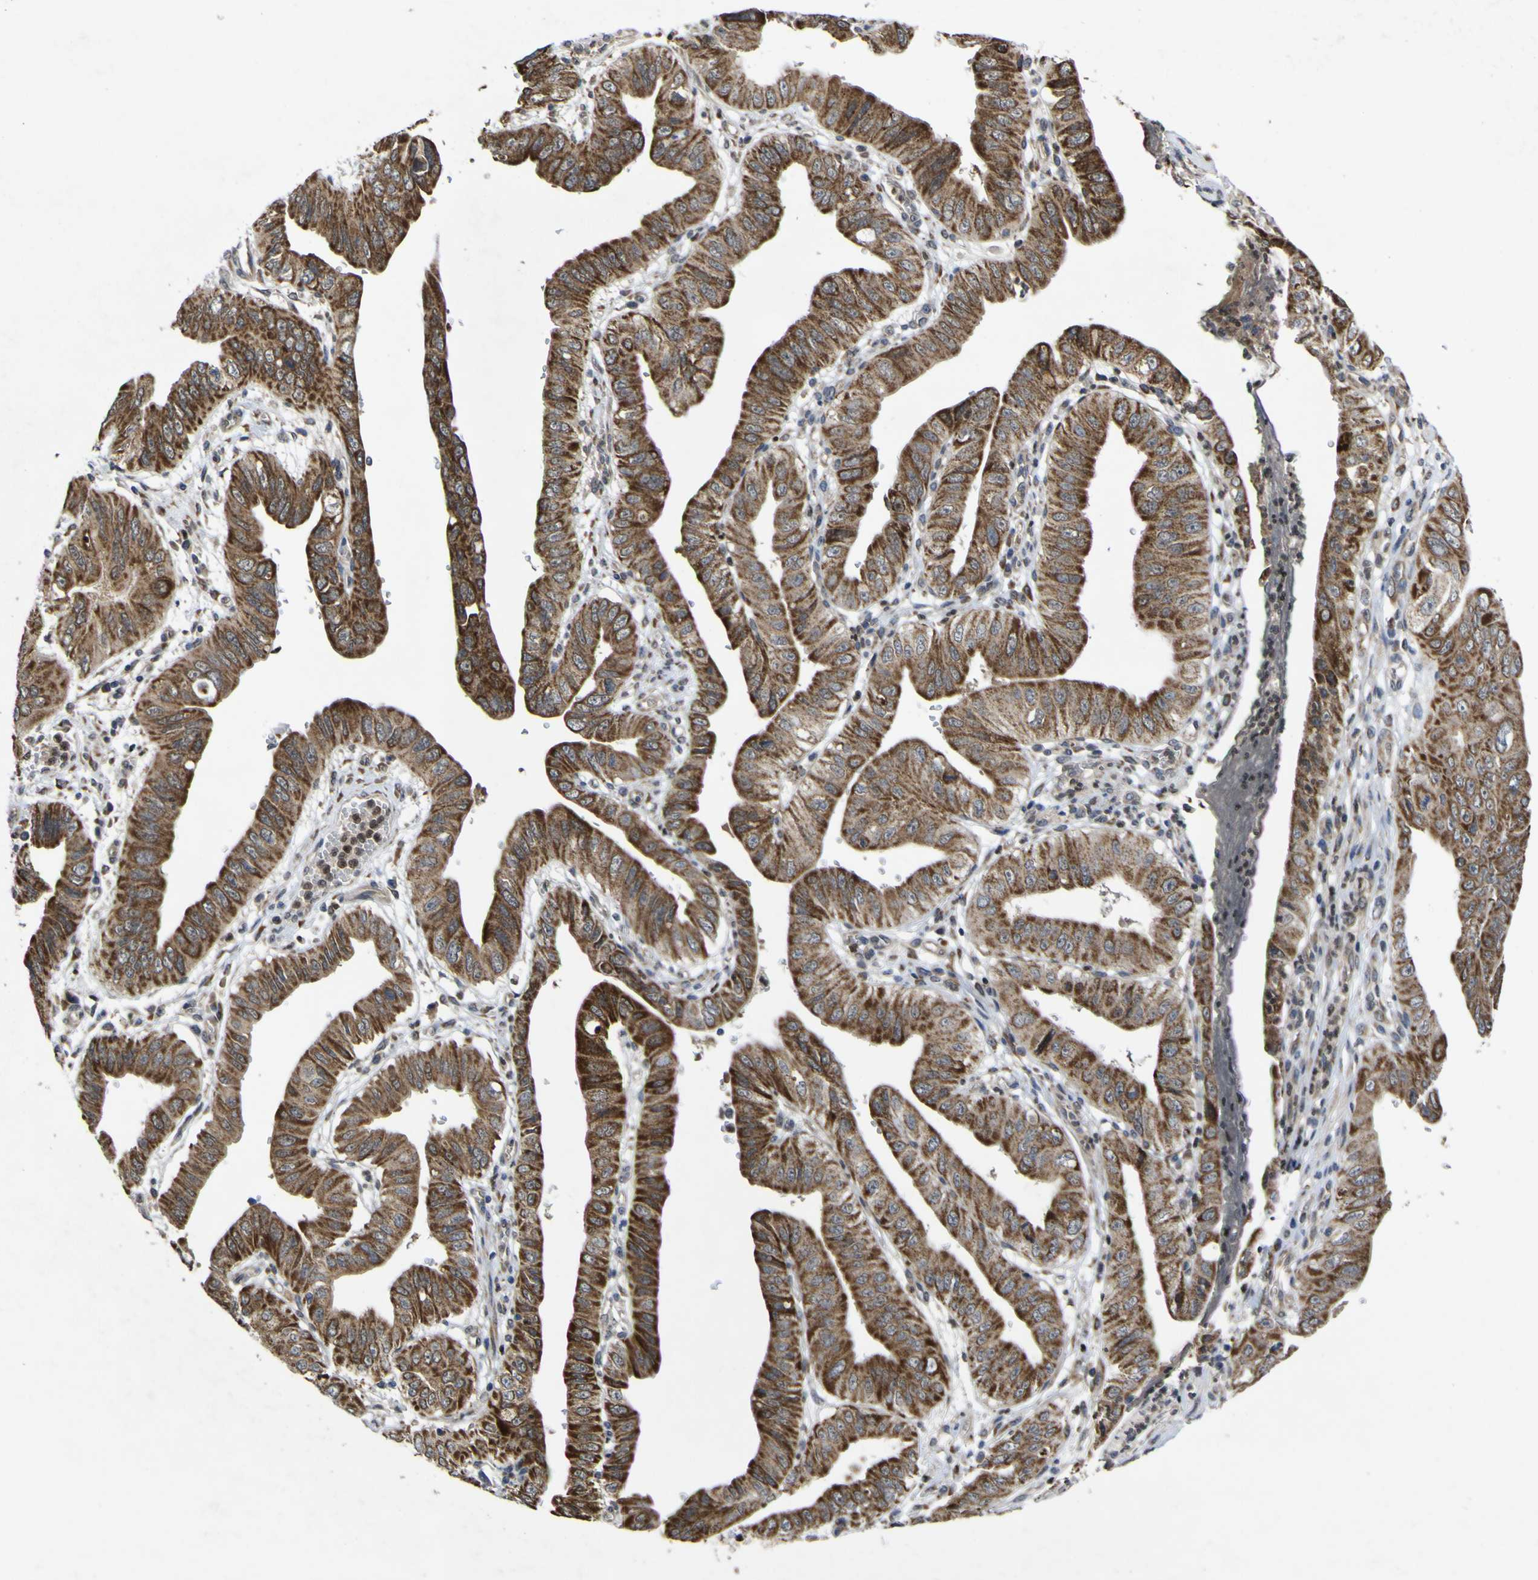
{"staining": {"intensity": "strong", "quantity": ">75%", "location": "cytoplasmic/membranous"}, "tissue": "pancreatic cancer", "cell_type": "Tumor cells", "image_type": "cancer", "snomed": [{"axis": "morphology", "description": "Normal tissue, NOS"}, {"axis": "topography", "description": "Lymph node"}], "caption": "There is high levels of strong cytoplasmic/membranous positivity in tumor cells of pancreatic cancer, as demonstrated by immunohistochemical staining (brown color).", "gene": "IRAK2", "patient": {"sex": "male", "age": 50}}